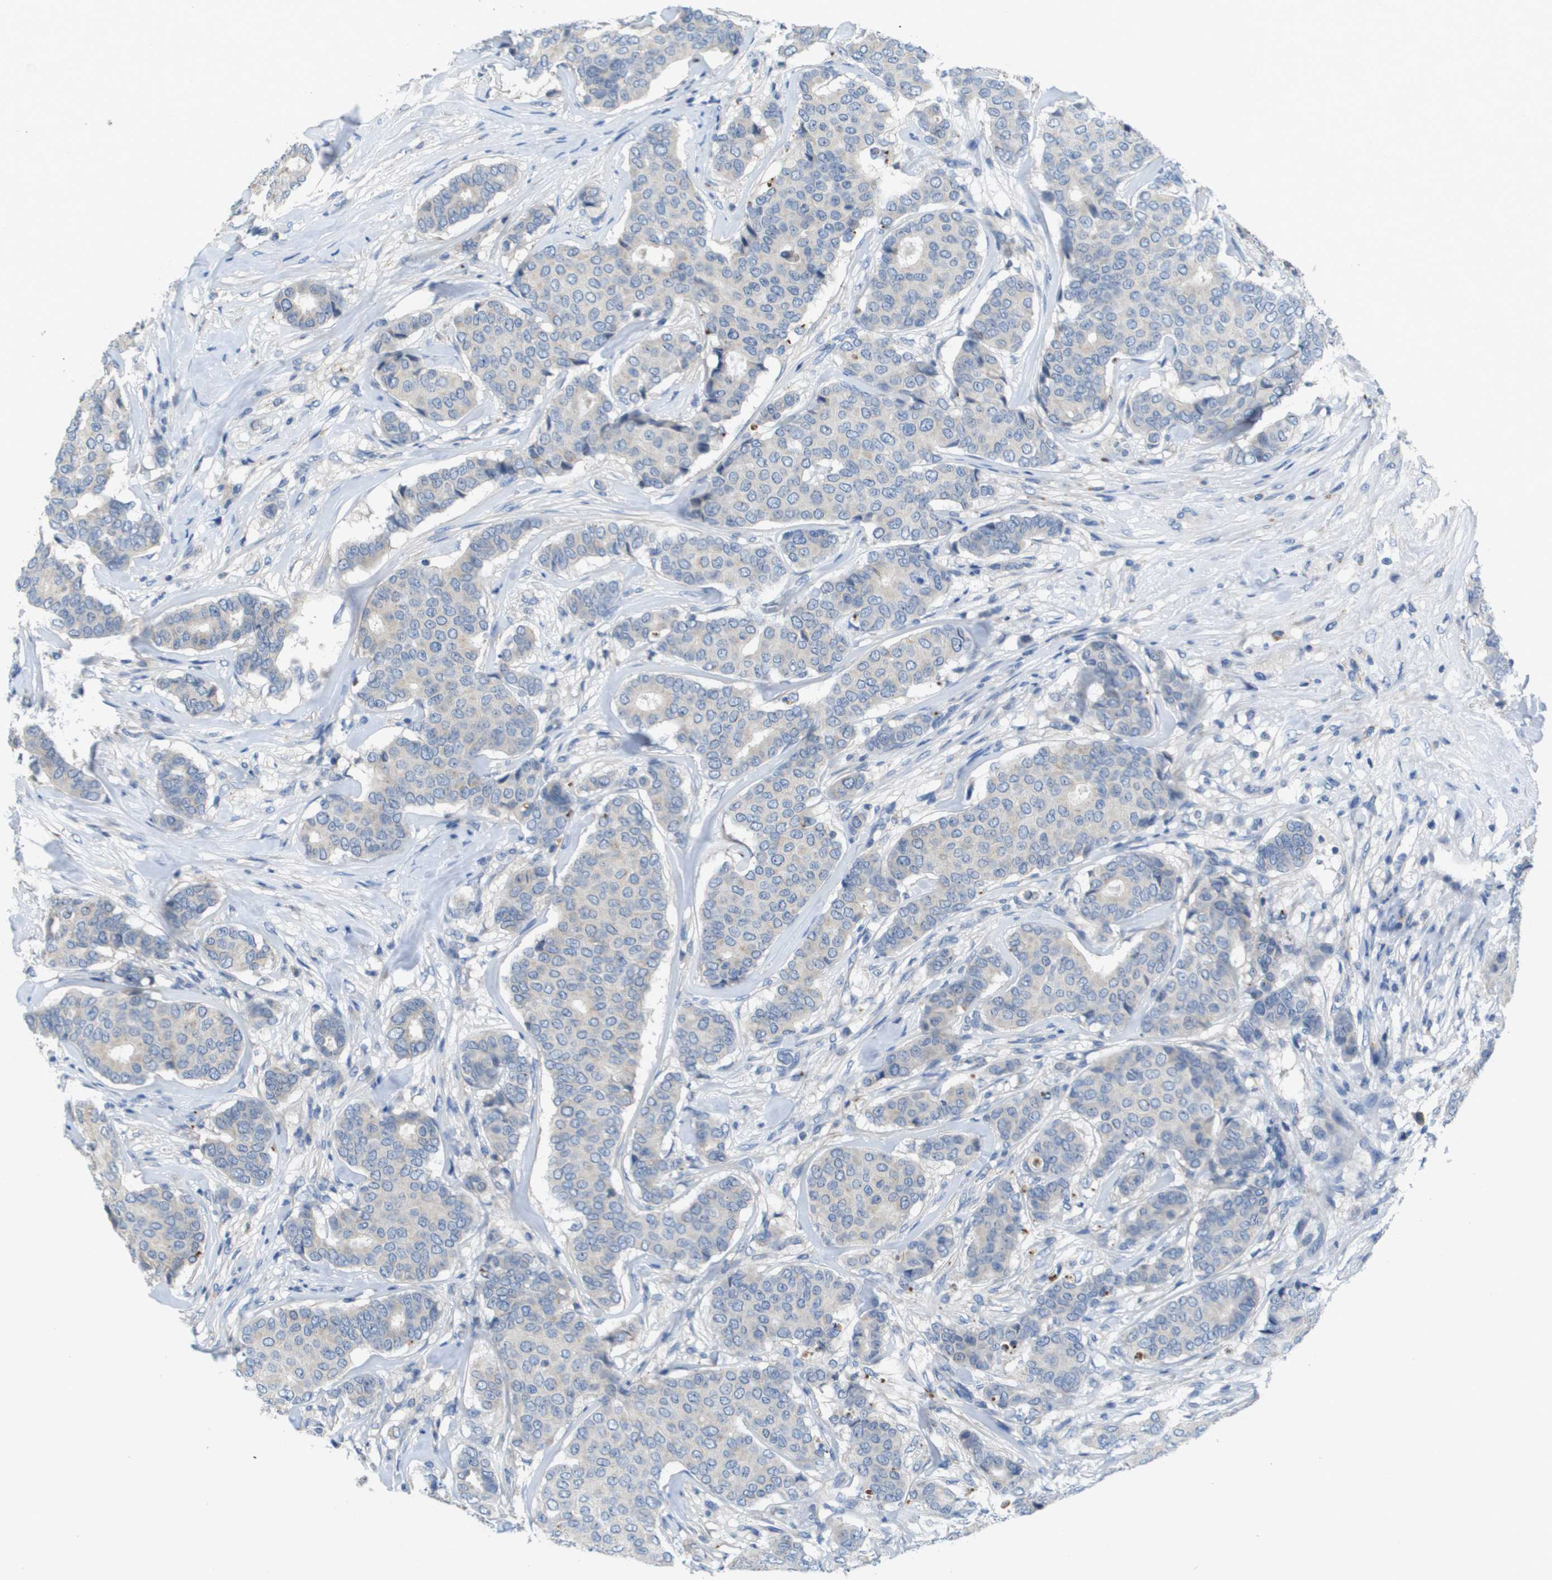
{"staining": {"intensity": "negative", "quantity": "none", "location": "none"}, "tissue": "breast cancer", "cell_type": "Tumor cells", "image_type": "cancer", "snomed": [{"axis": "morphology", "description": "Duct carcinoma"}, {"axis": "topography", "description": "Breast"}], "caption": "This is an IHC micrograph of breast invasive ductal carcinoma. There is no positivity in tumor cells.", "gene": "B3GNT5", "patient": {"sex": "female", "age": 75}}